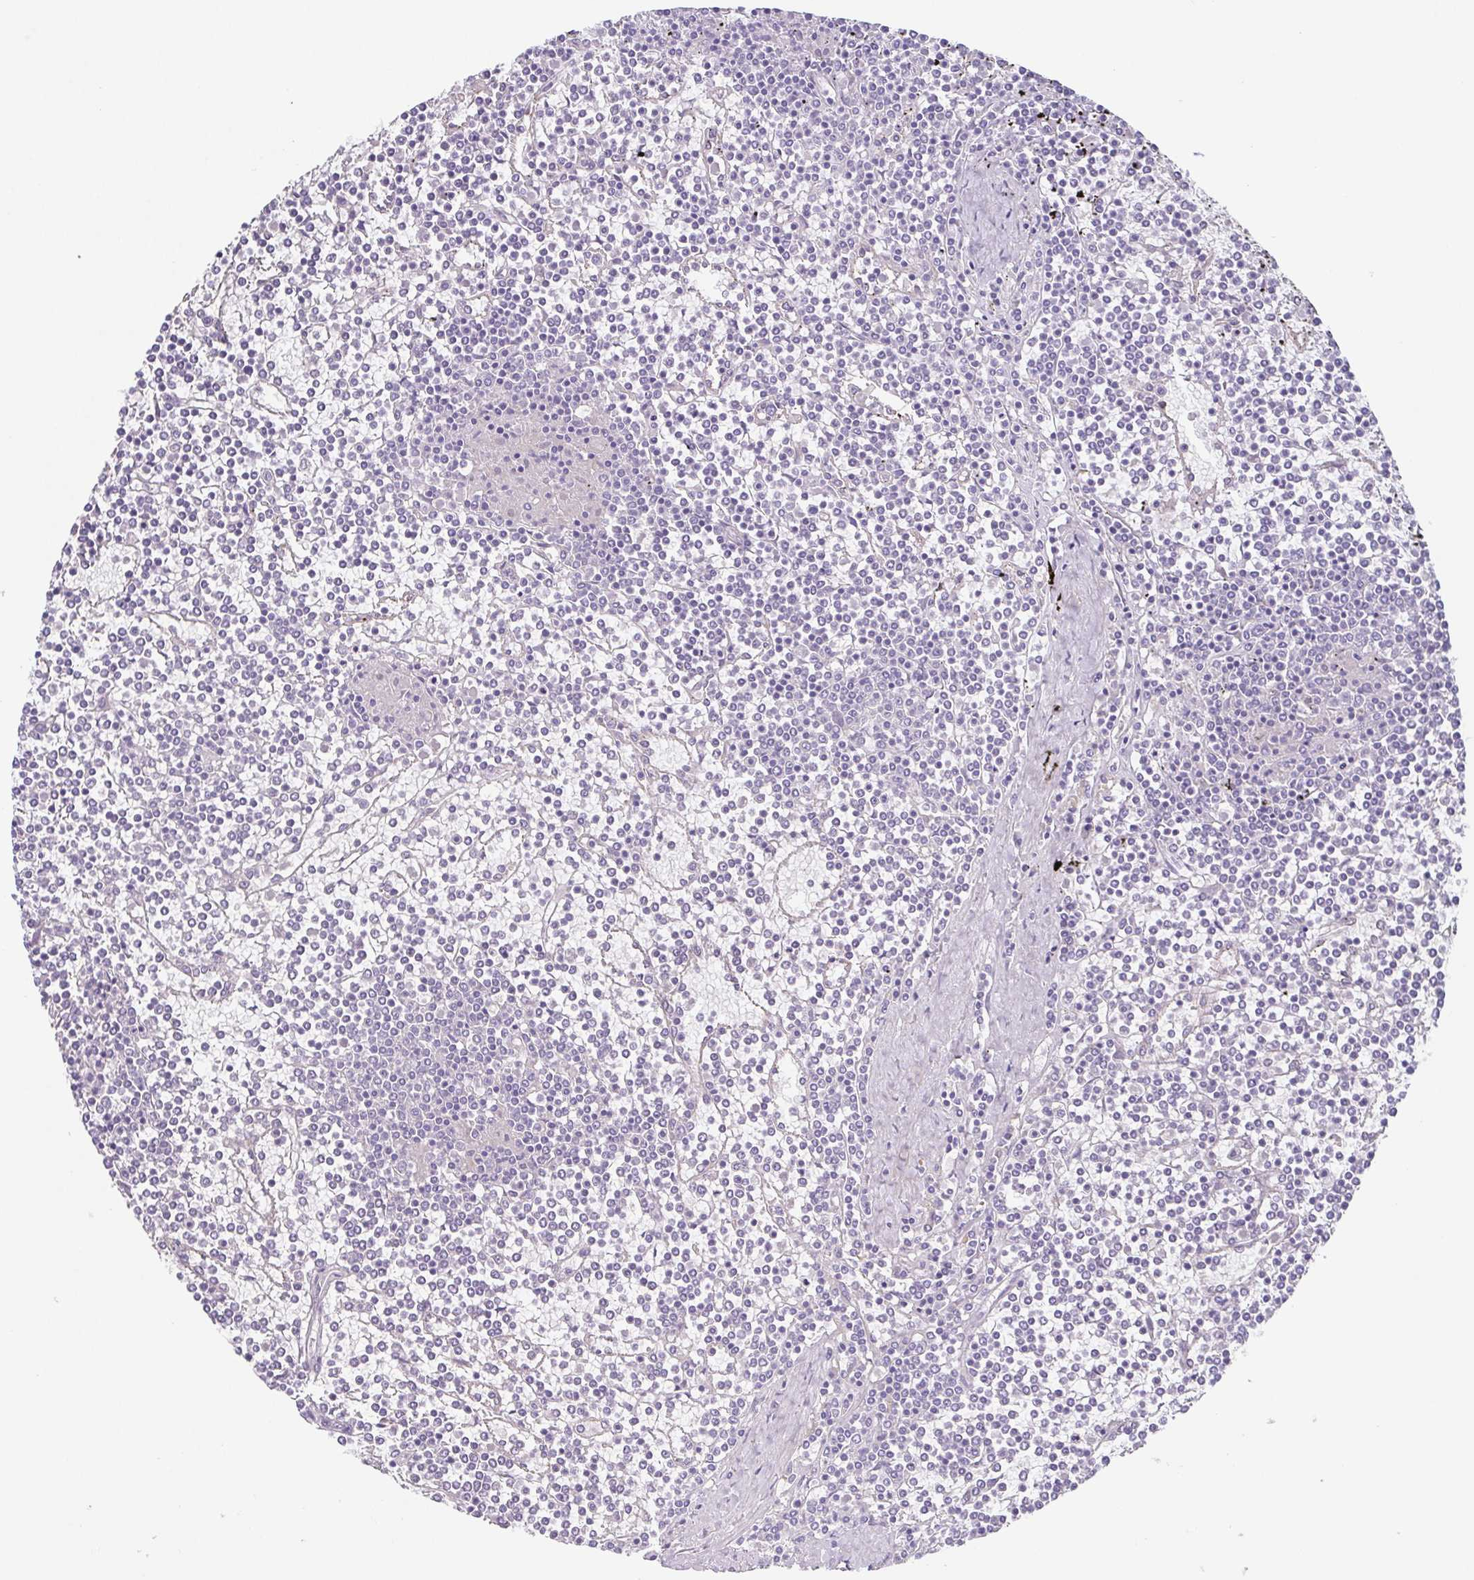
{"staining": {"intensity": "negative", "quantity": "none", "location": "none"}, "tissue": "lymphoma", "cell_type": "Tumor cells", "image_type": "cancer", "snomed": [{"axis": "morphology", "description": "Malignant lymphoma, non-Hodgkin's type, Low grade"}, {"axis": "topography", "description": "Spleen"}], "caption": "Immunohistochemical staining of lymphoma exhibits no significant positivity in tumor cells.", "gene": "HDGFL1", "patient": {"sex": "female", "age": 19}}